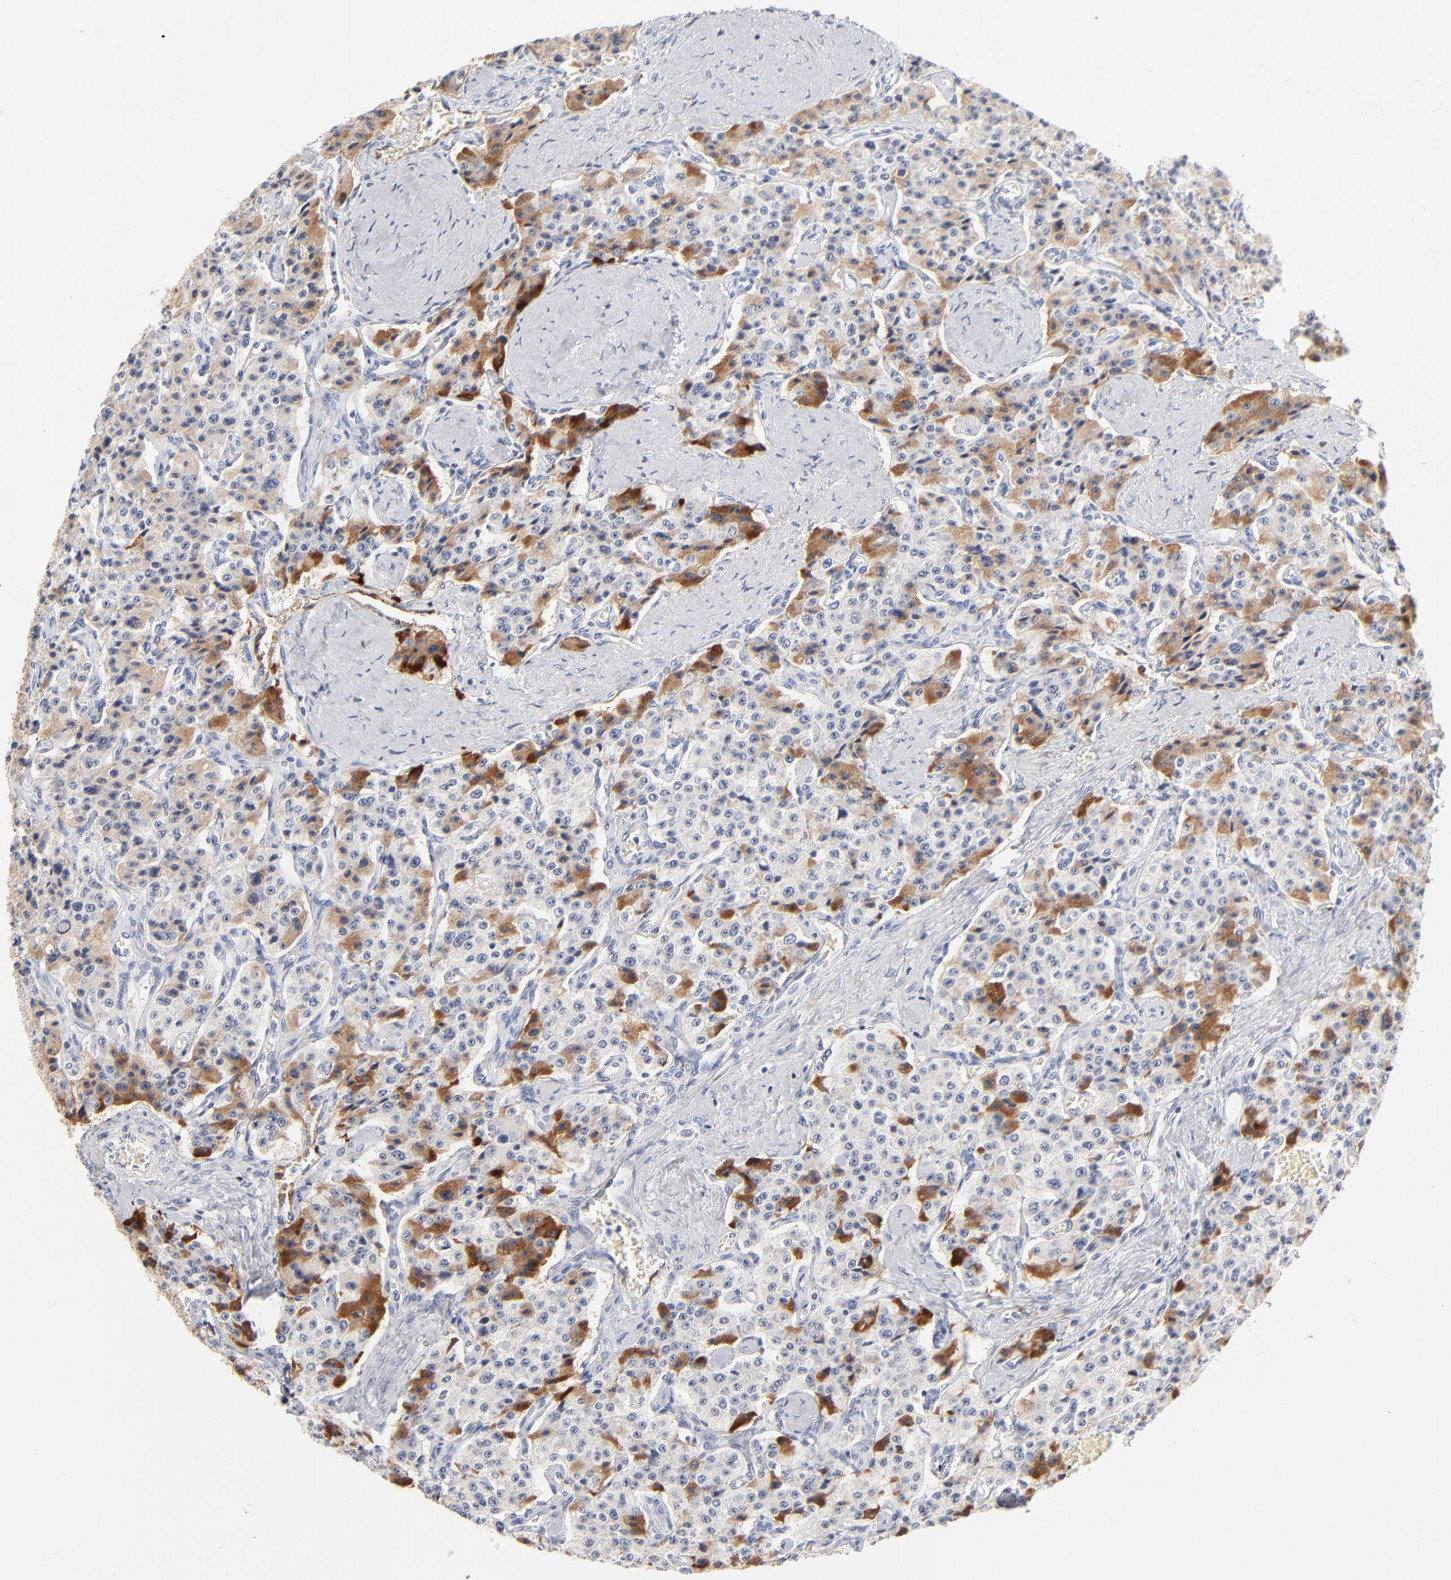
{"staining": {"intensity": "moderate", "quantity": "<25%", "location": "cytoplasmic/membranous"}, "tissue": "carcinoid", "cell_type": "Tumor cells", "image_type": "cancer", "snomed": [{"axis": "morphology", "description": "Carcinoid, malignant, NOS"}, {"axis": "topography", "description": "Small intestine"}], "caption": "This image displays malignant carcinoid stained with IHC to label a protein in brown. The cytoplasmic/membranous of tumor cells show moderate positivity for the protein. Nuclei are counter-stained blue.", "gene": "APOH", "patient": {"sex": "male", "age": 52}}